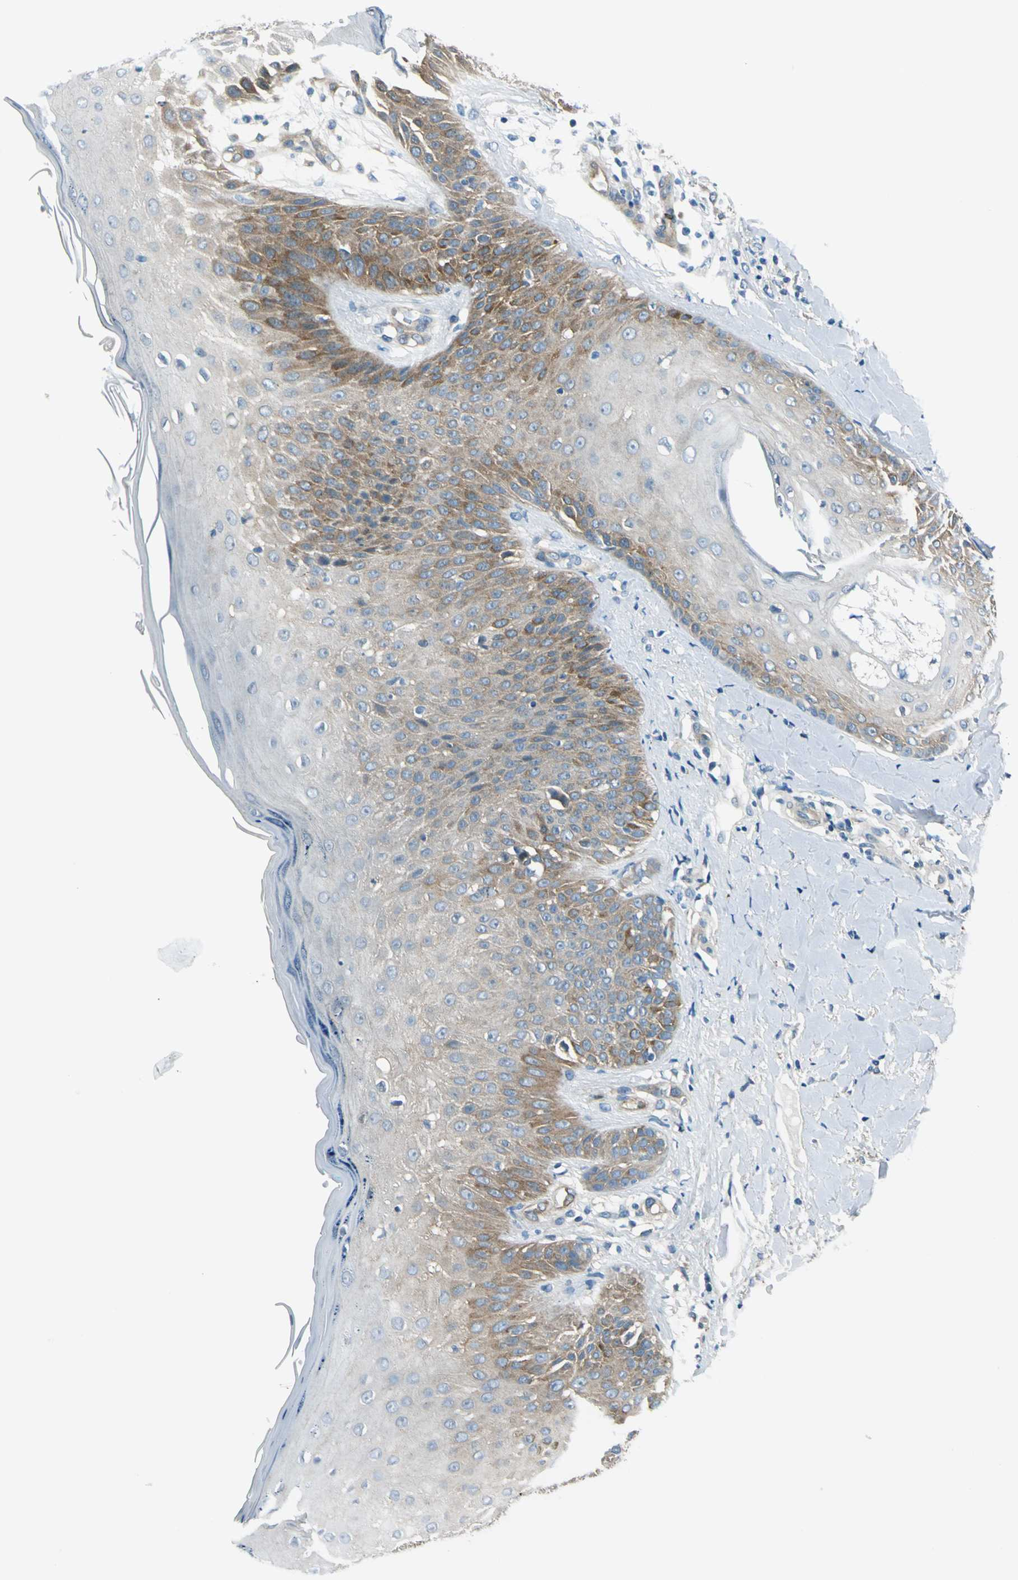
{"staining": {"intensity": "weak", "quantity": "<25%", "location": "cytoplasmic/membranous"}, "tissue": "skin cancer", "cell_type": "Tumor cells", "image_type": "cancer", "snomed": [{"axis": "morphology", "description": "Squamous cell carcinoma, NOS"}, {"axis": "topography", "description": "Skin"}], "caption": "This is an immunohistochemistry micrograph of human squamous cell carcinoma (skin). There is no positivity in tumor cells.", "gene": "CDC42EP1", "patient": {"sex": "male", "age": 24}}